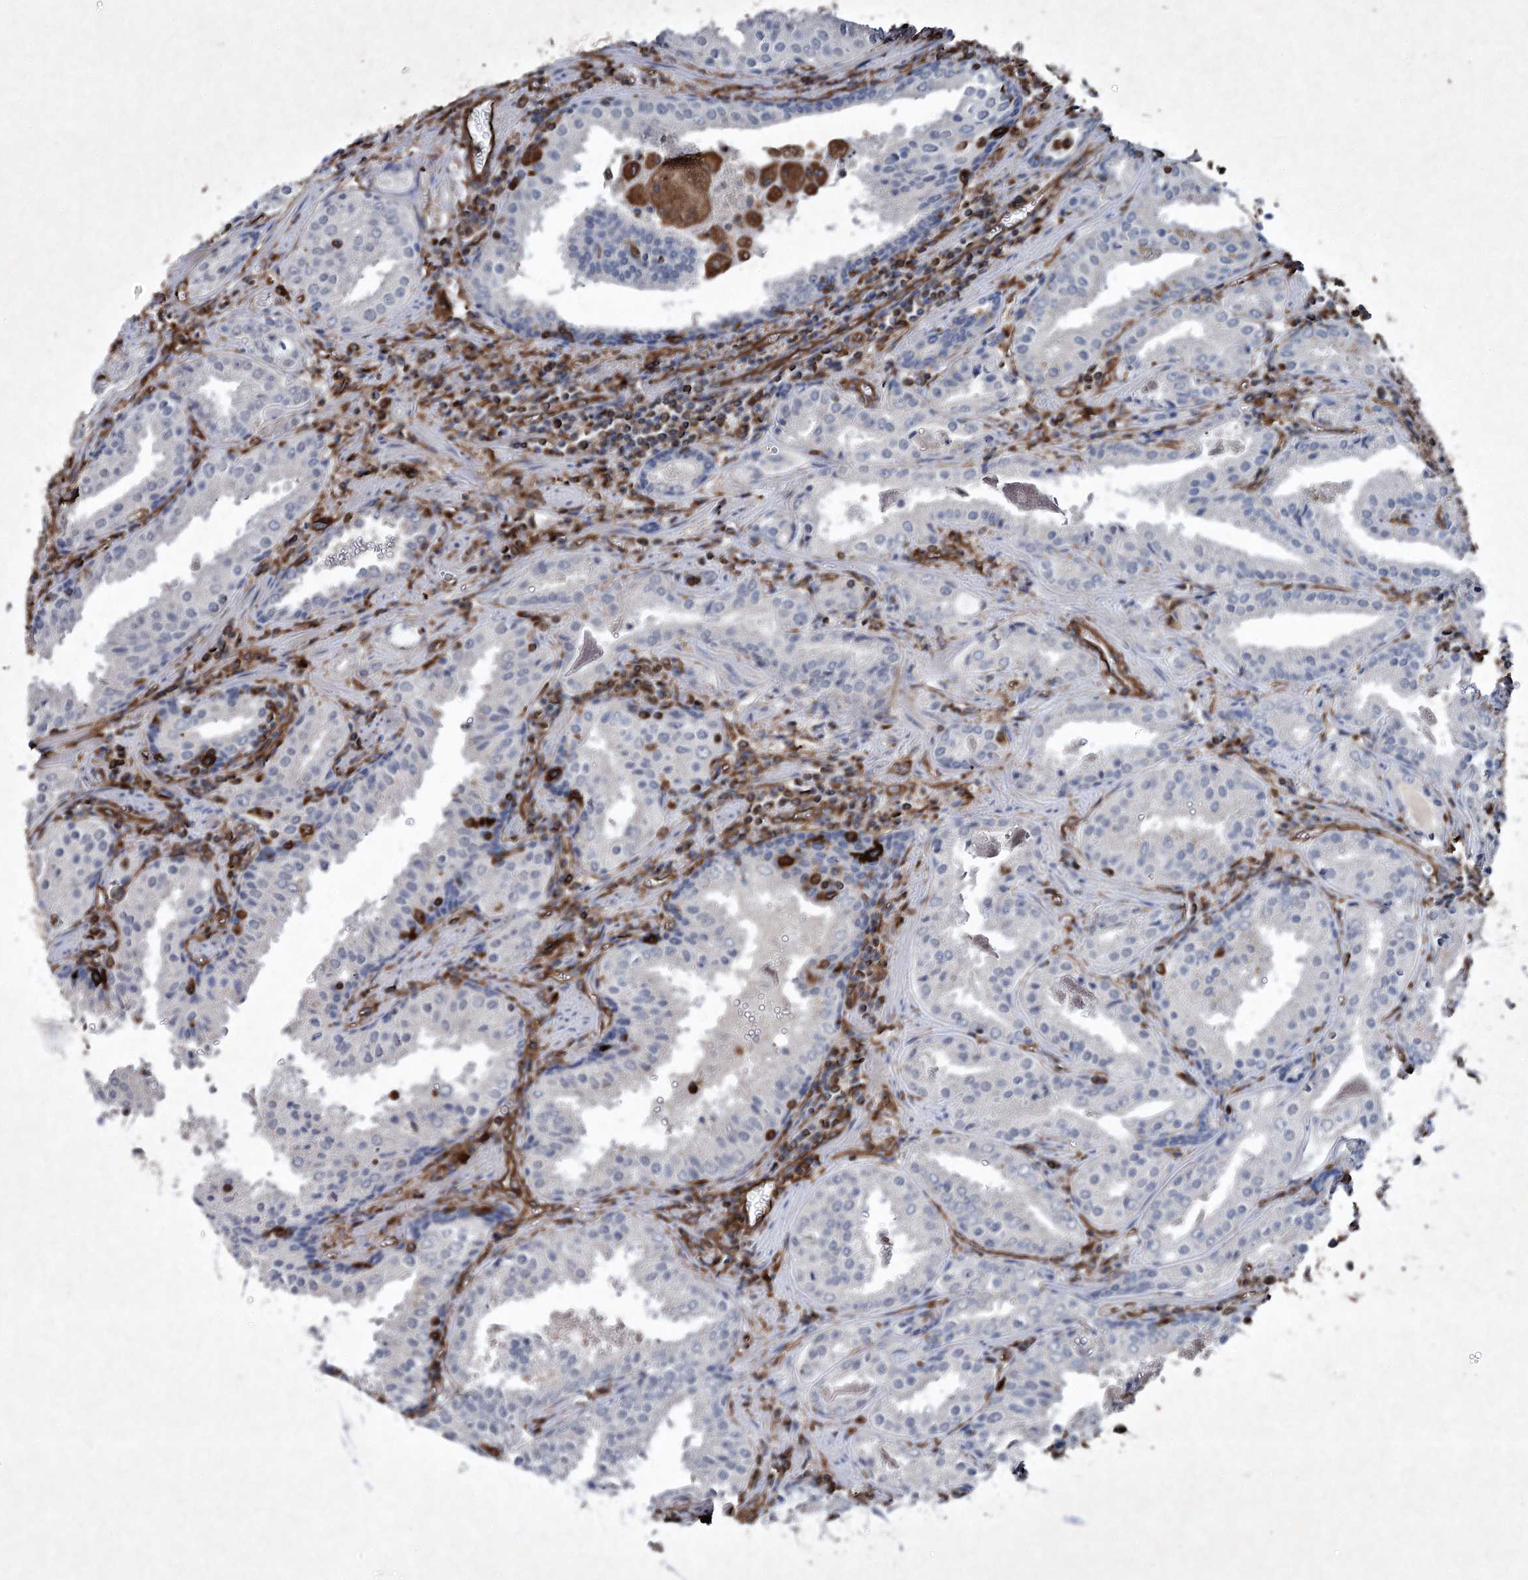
{"staining": {"intensity": "negative", "quantity": "none", "location": "none"}, "tissue": "prostate cancer", "cell_type": "Tumor cells", "image_type": "cancer", "snomed": [{"axis": "morphology", "description": "Adenocarcinoma, High grade"}, {"axis": "topography", "description": "Prostate"}], "caption": "Tumor cells are negative for brown protein staining in prostate high-grade adenocarcinoma.", "gene": "CLEC4M", "patient": {"sex": "male", "age": 68}}